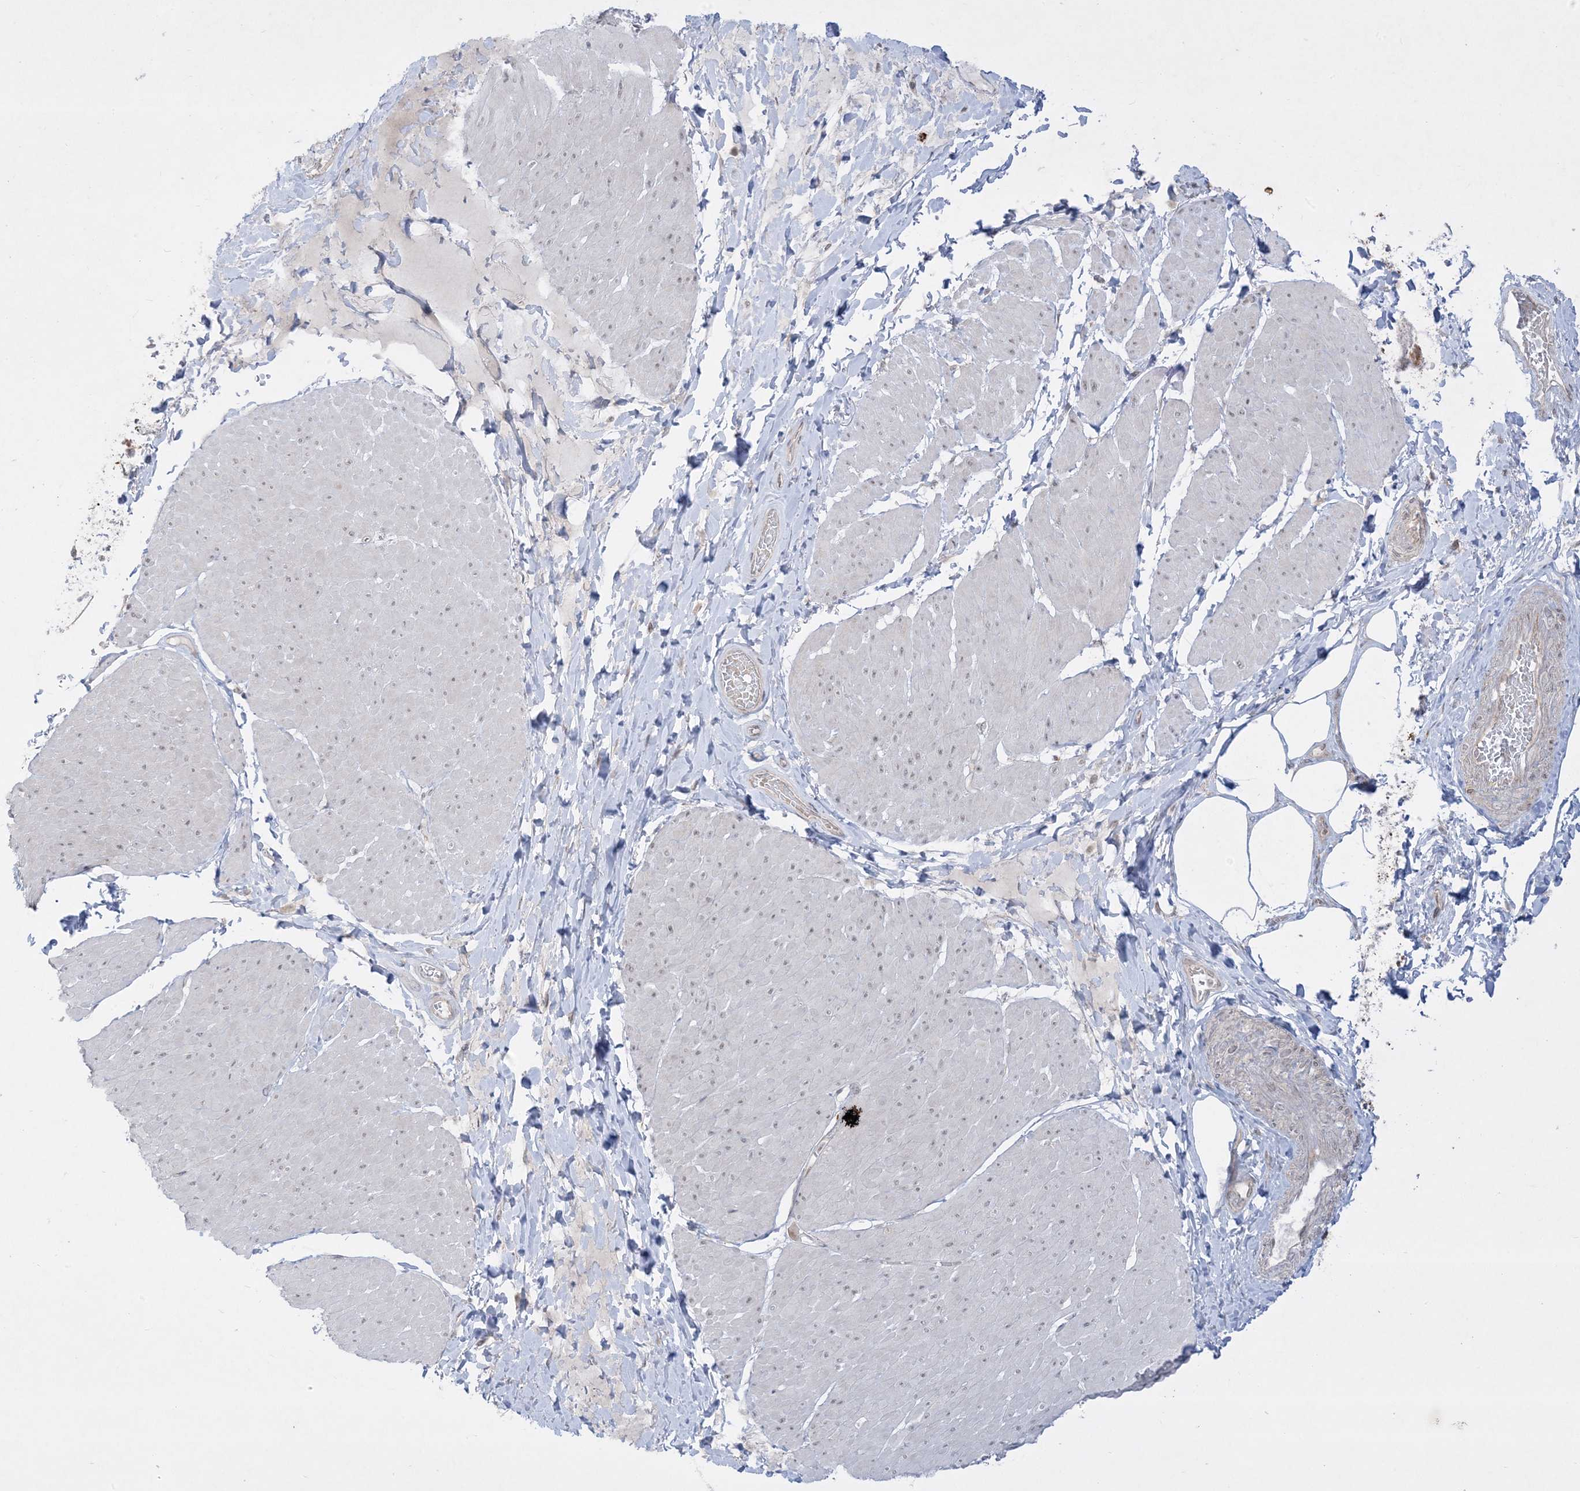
{"staining": {"intensity": "weak", "quantity": "<25%", "location": "nuclear"}, "tissue": "smooth muscle", "cell_type": "Smooth muscle cells", "image_type": "normal", "snomed": [{"axis": "morphology", "description": "Urothelial carcinoma, High grade"}, {"axis": "topography", "description": "Urinary bladder"}], "caption": "Immunohistochemical staining of unremarkable human smooth muscle shows no significant staining in smooth muscle cells.", "gene": "PTK6", "patient": {"sex": "male", "age": 46}}